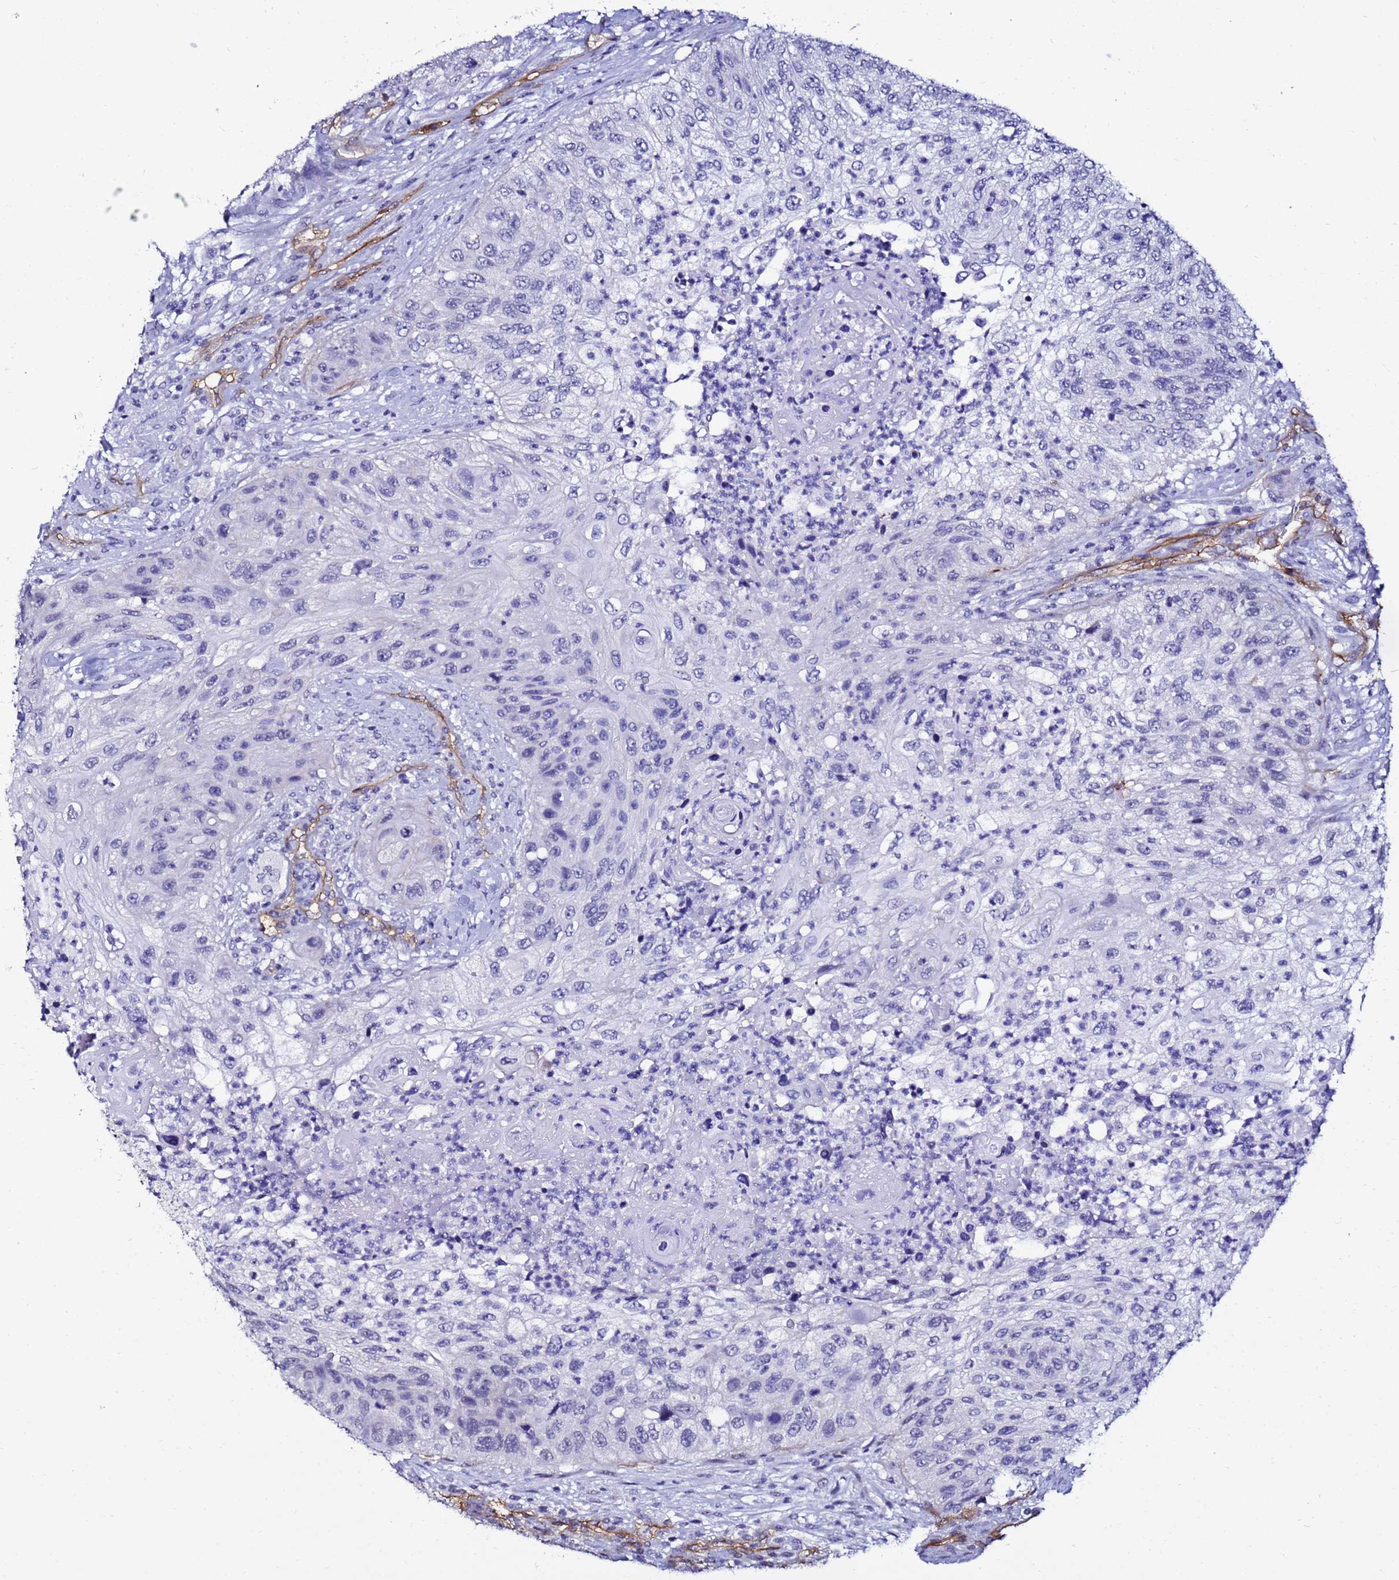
{"staining": {"intensity": "negative", "quantity": "none", "location": "none"}, "tissue": "urothelial cancer", "cell_type": "Tumor cells", "image_type": "cancer", "snomed": [{"axis": "morphology", "description": "Urothelial carcinoma, High grade"}, {"axis": "topography", "description": "Urinary bladder"}], "caption": "Tumor cells are negative for protein expression in human urothelial carcinoma (high-grade).", "gene": "DEFB104A", "patient": {"sex": "female", "age": 60}}